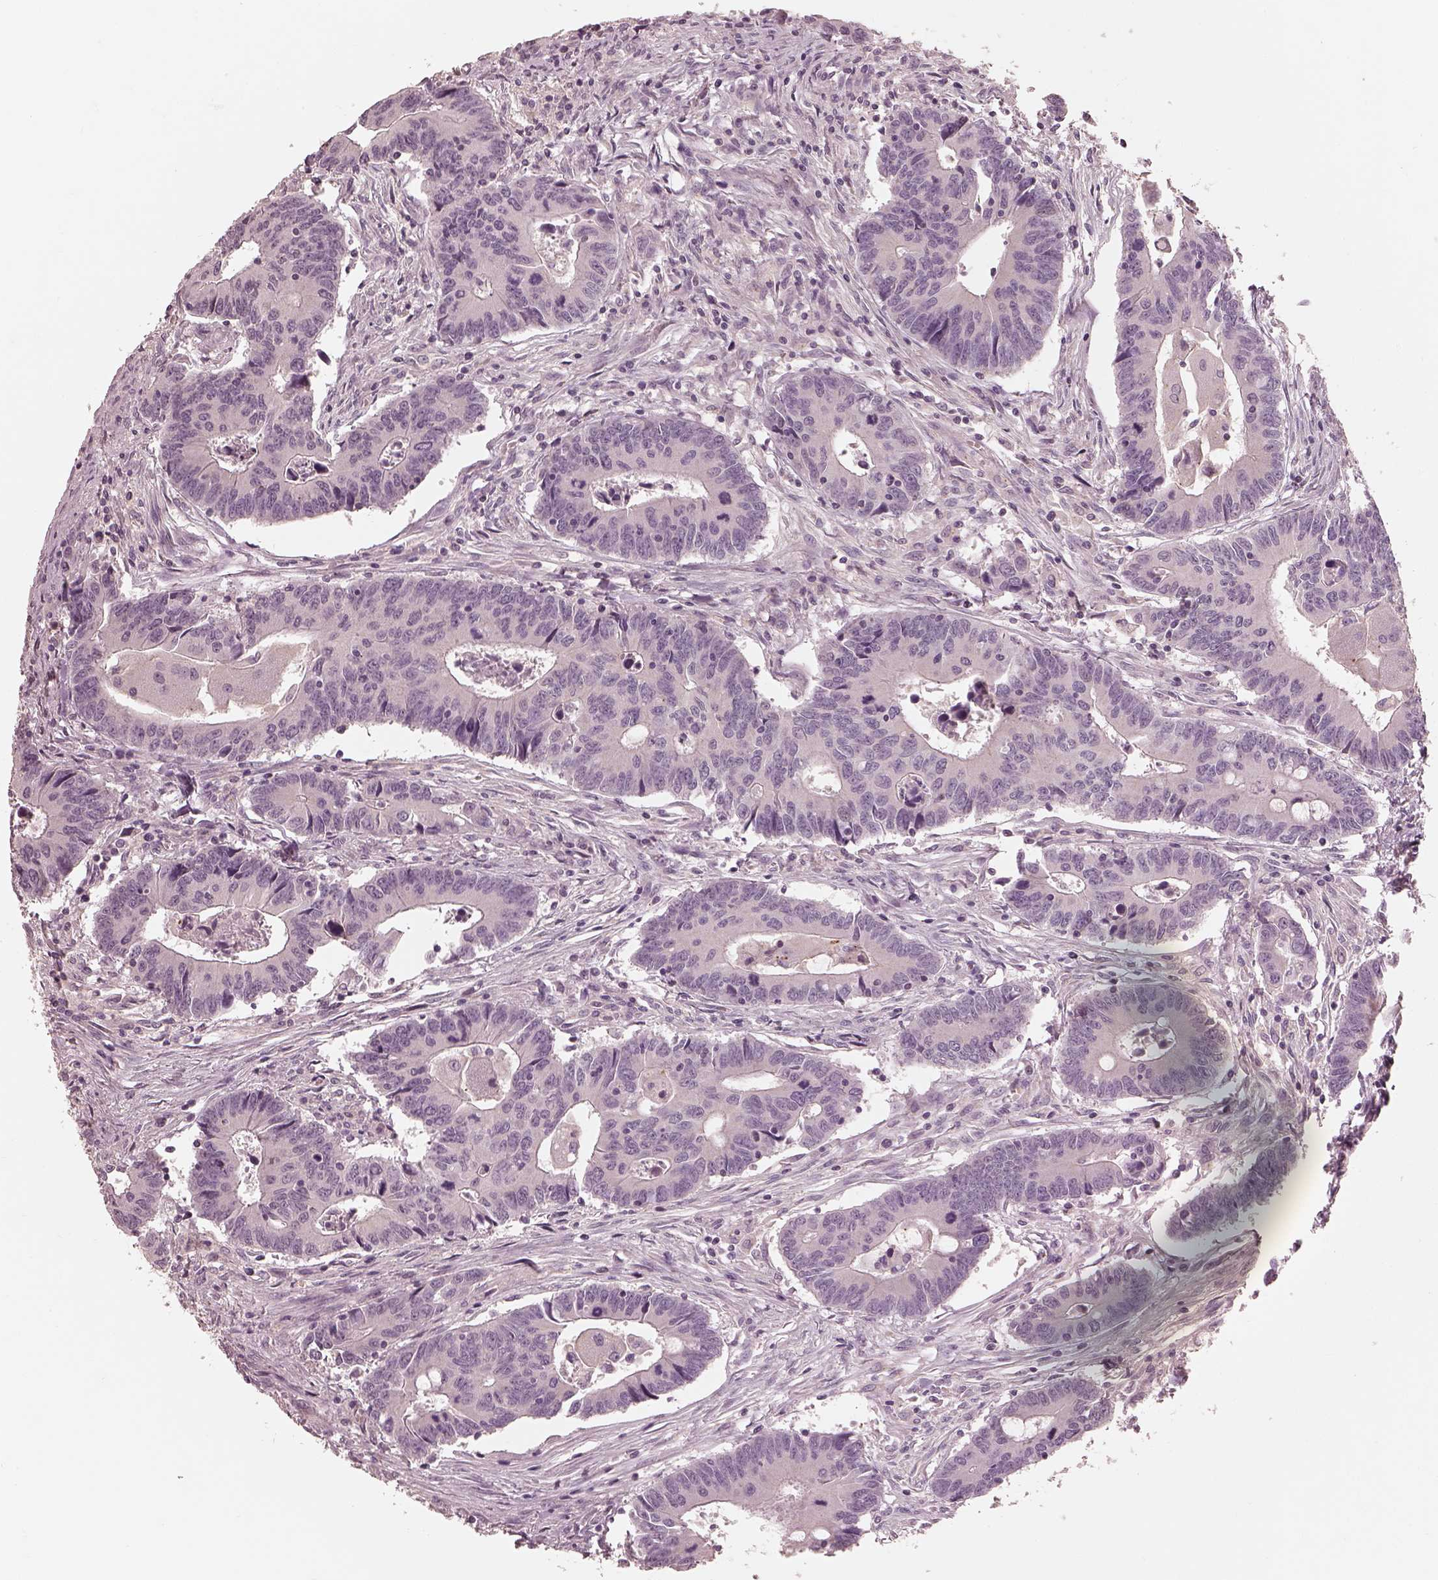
{"staining": {"intensity": "negative", "quantity": "none", "location": "none"}, "tissue": "colorectal cancer", "cell_type": "Tumor cells", "image_type": "cancer", "snomed": [{"axis": "morphology", "description": "Adenocarcinoma, NOS"}, {"axis": "topography", "description": "Rectum"}], "caption": "Immunohistochemical staining of colorectal cancer displays no significant staining in tumor cells.", "gene": "PRKACG", "patient": {"sex": "male", "age": 67}}